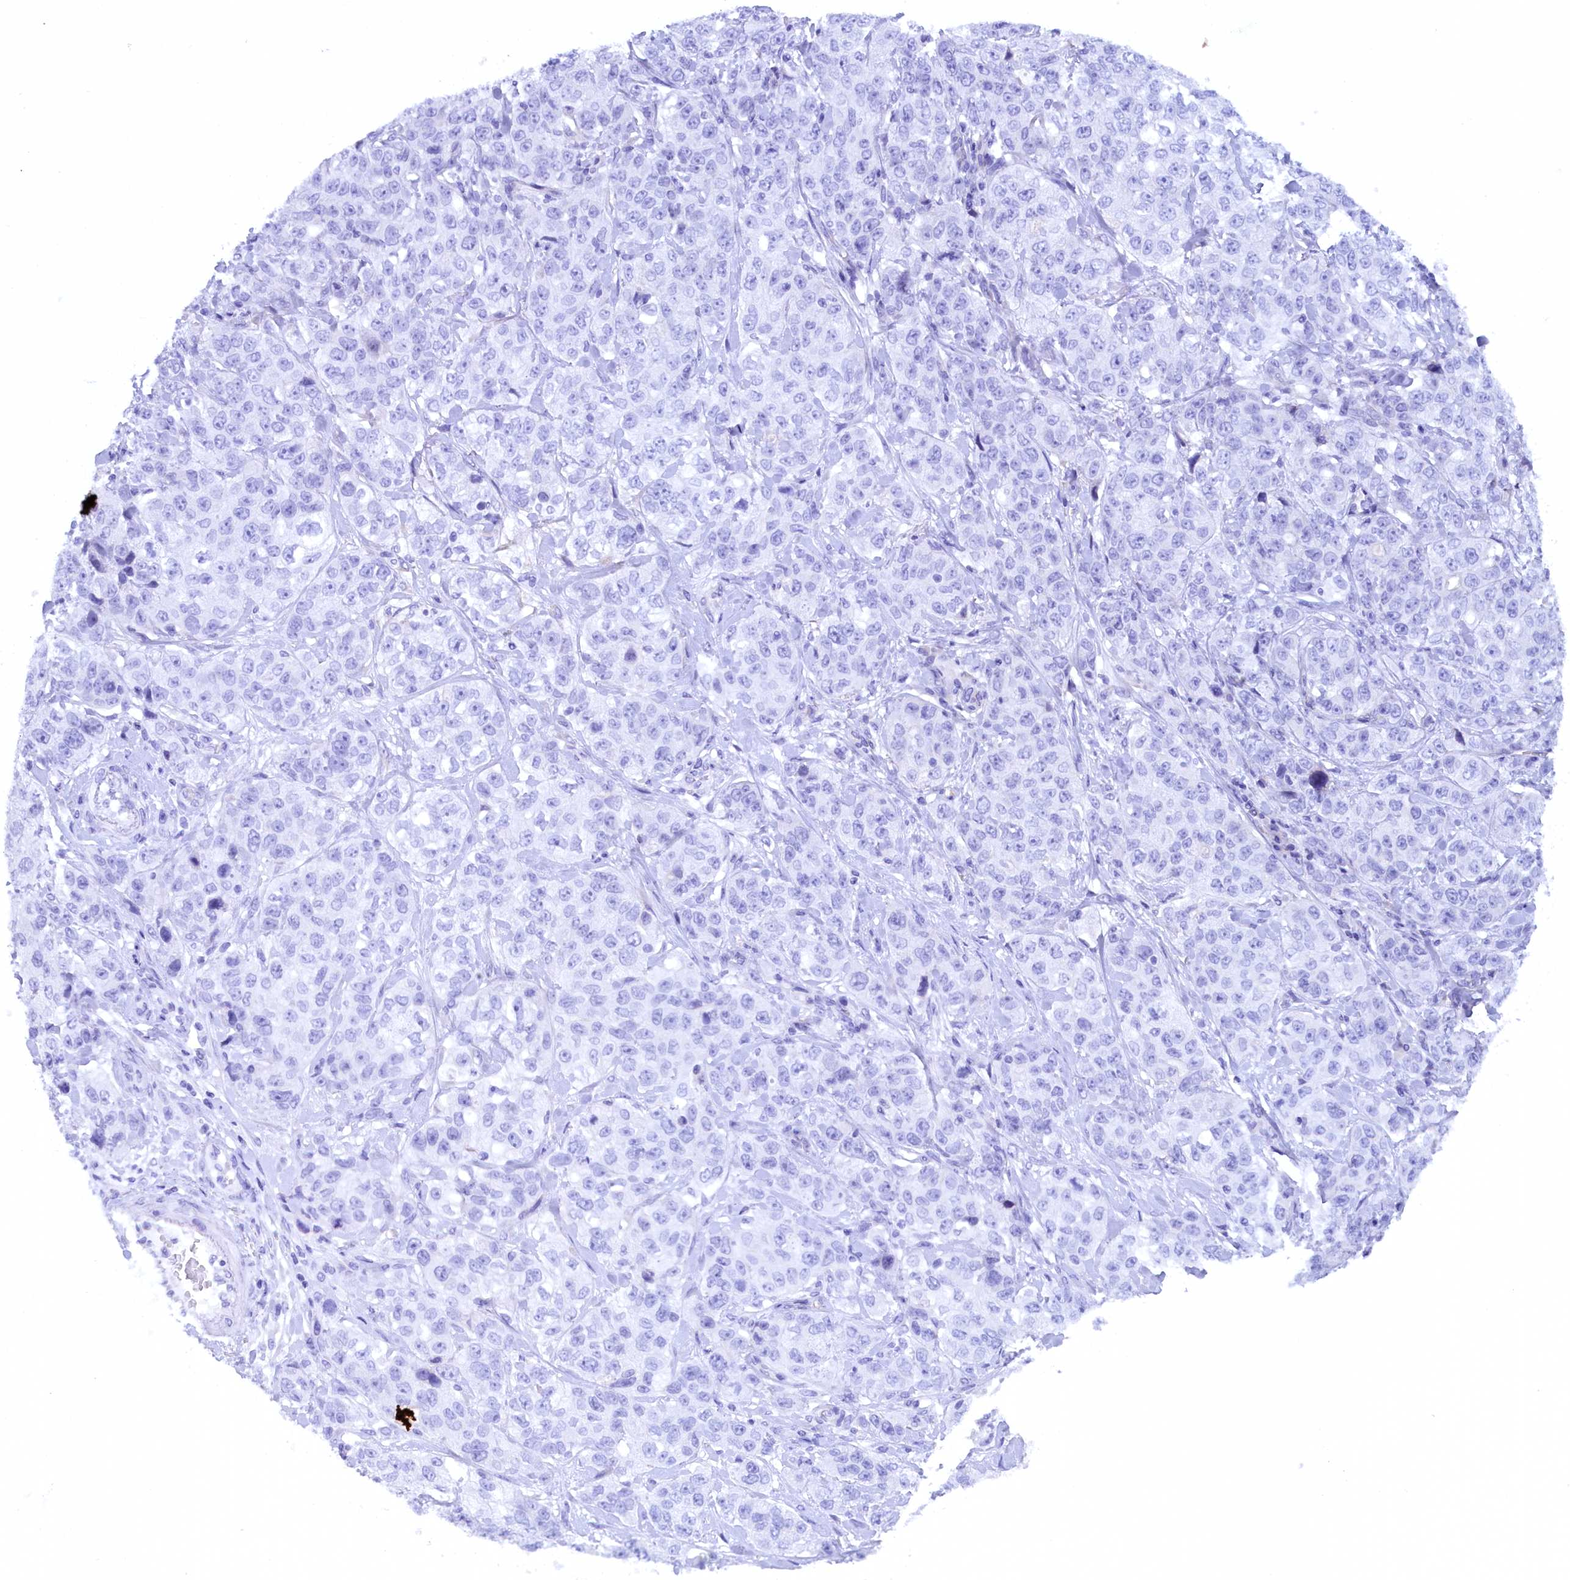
{"staining": {"intensity": "negative", "quantity": "none", "location": "none"}, "tissue": "stomach cancer", "cell_type": "Tumor cells", "image_type": "cancer", "snomed": [{"axis": "morphology", "description": "Adenocarcinoma, NOS"}, {"axis": "topography", "description": "Stomach"}], "caption": "Immunohistochemistry (IHC) image of neoplastic tissue: human adenocarcinoma (stomach) stained with DAB (3,3'-diaminobenzidine) displays no significant protein positivity in tumor cells.", "gene": "ZSWIM4", "patient": {"sex": "male", "age": 48}}